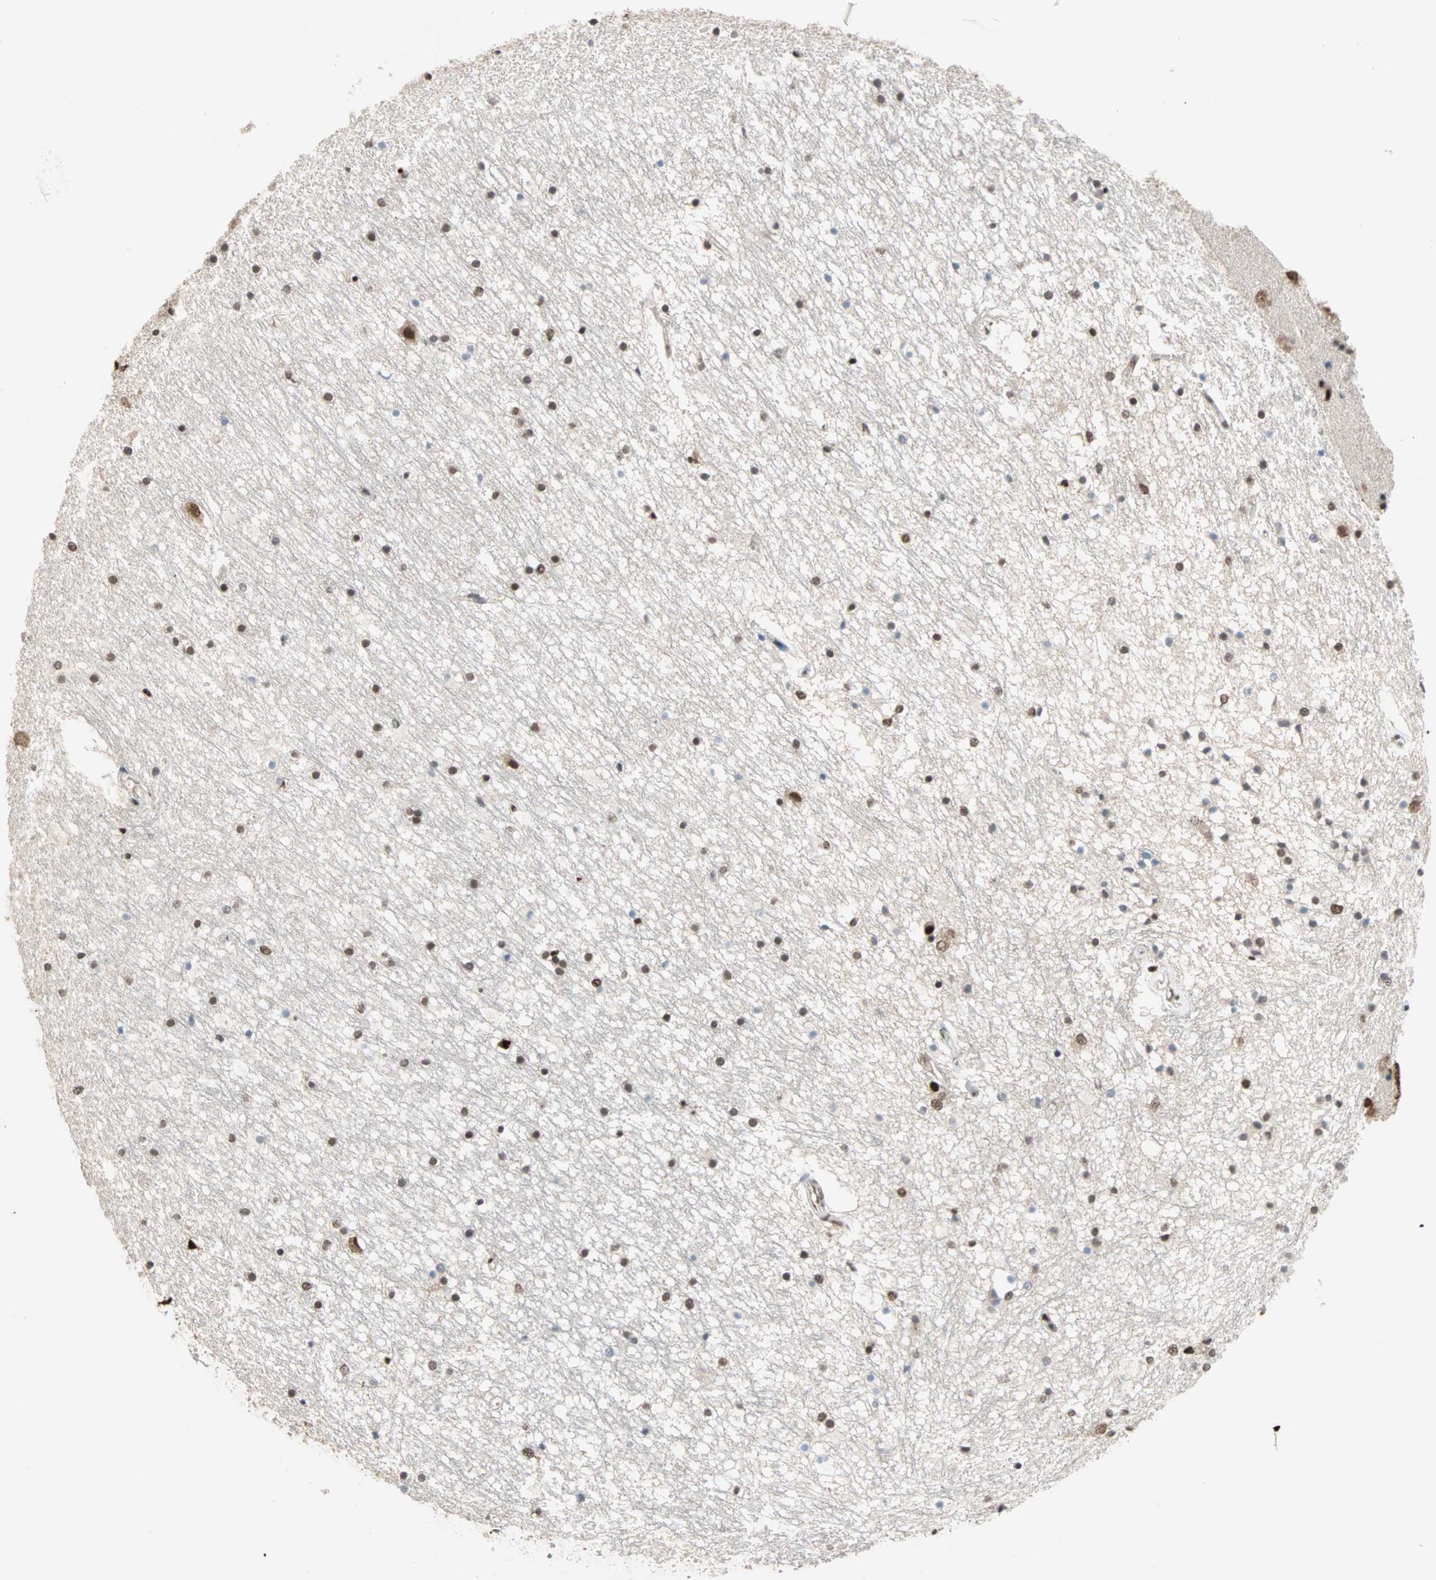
{"staining": {"intensity": "strong", "quantity": "25%-75%", "location": "nuclear"}, "tissue": "hippocampus", "cell_type": "Glial cells", "image_type": "normal", "snomed": [{"axis": "morphology", "description": "Normal tissue, NOS"}, {"axis": "topography", "description": "Hippocampus"}], "caption": "DAB immunohistochemical staining of normal human hippocampus reveals strong nuclear protein staining in about 25%-75% of glial cells. The staining was performed using DAB (3,3'-diaminobenzidine) to visualize the protein expression in brown, while the nuclei were stained in blue with hematoxylin (Magnification: 20x).", "gene": "DAZAP1", "patient": {"sex": "male", "age": 45}}